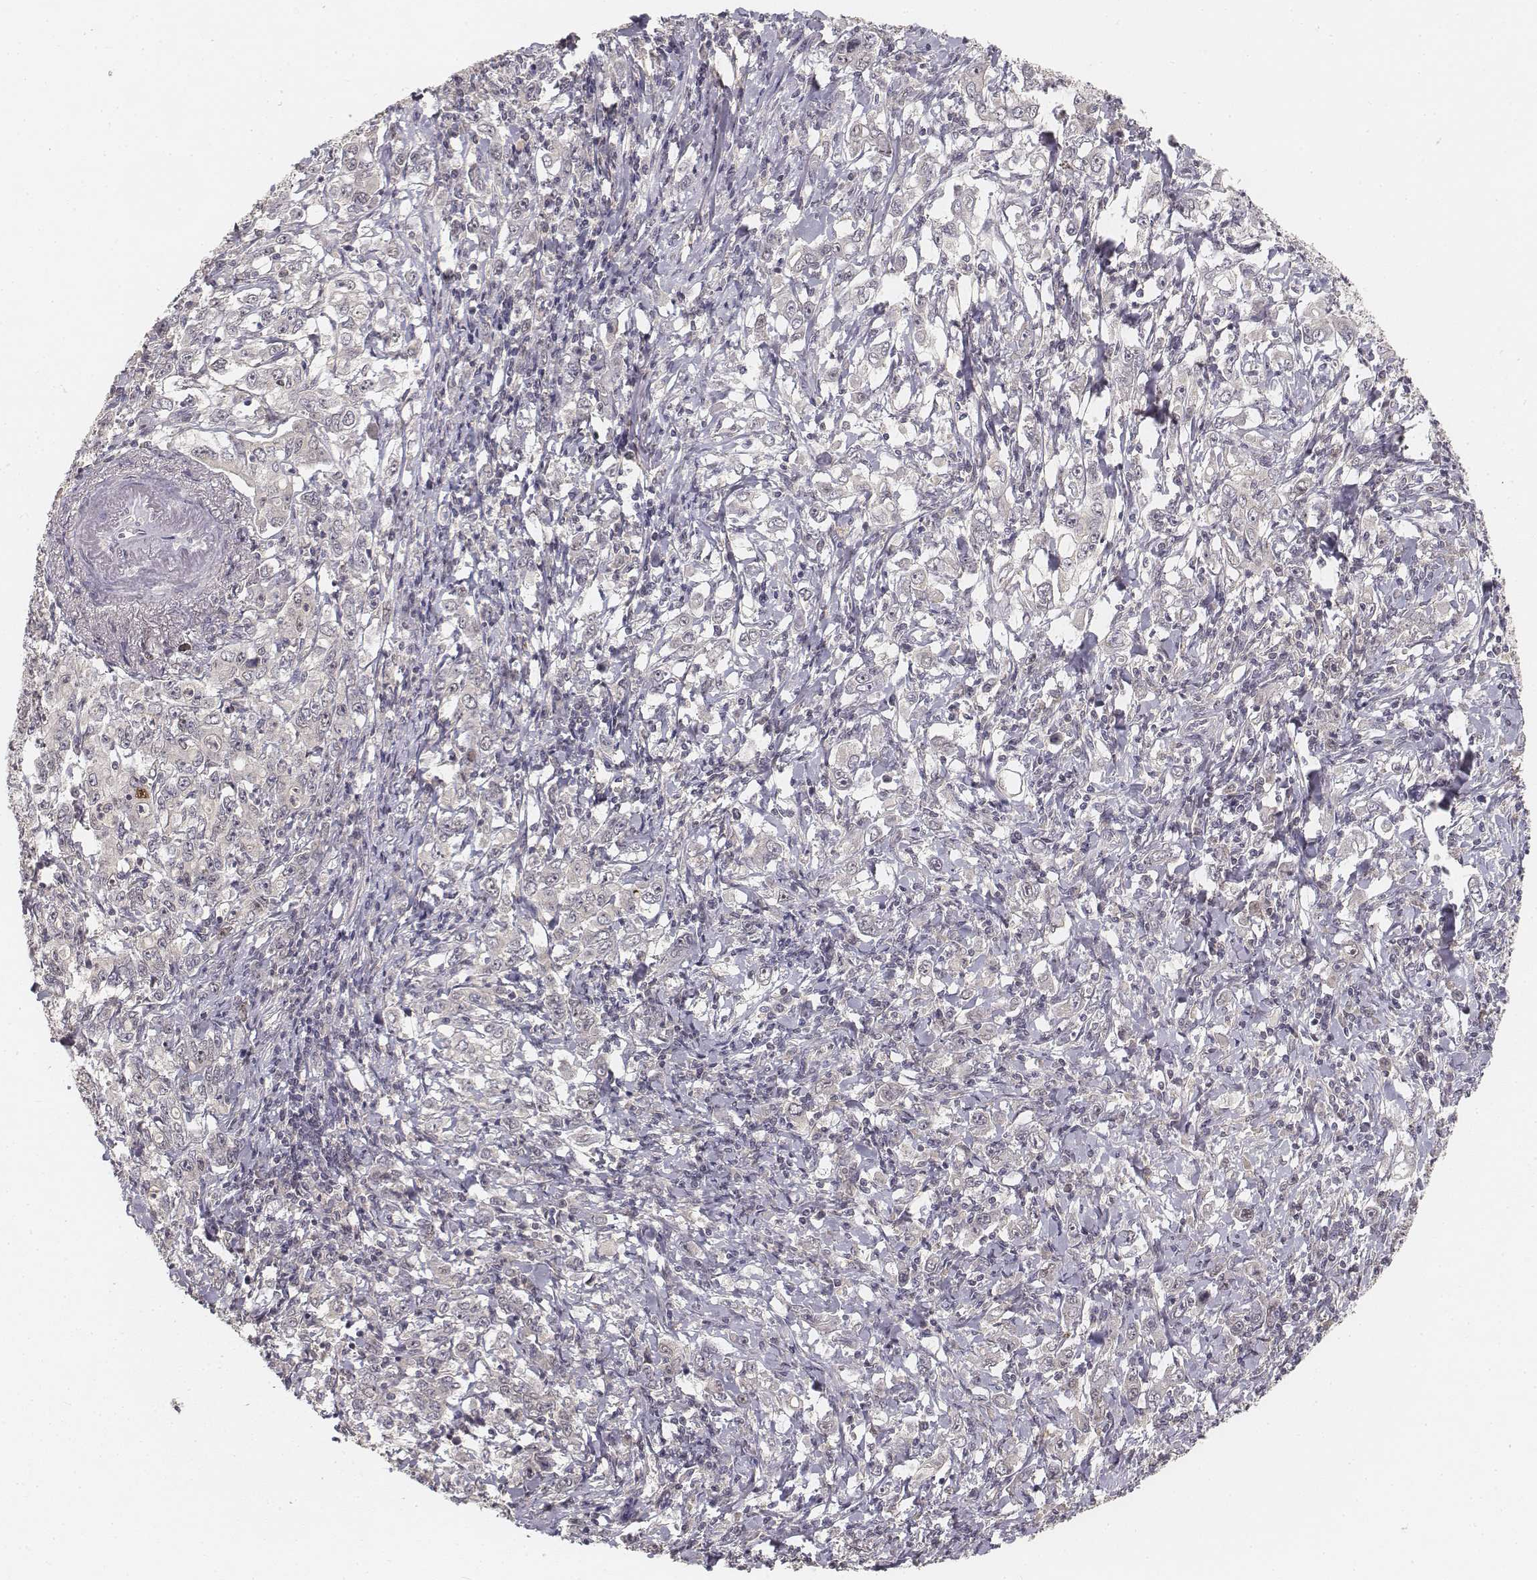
{"staining": {"intensity": "negative", "quantity": "none", "location": "none"}, "tissue": "stomach cancer", "cell_type": "Tumor cells", "image_type": "cancer", "snomed": [{"axis": "morphology", "description": "Adenocarcinoma, NOS"}, {"axis": "topography", "description": "Stomach, lower"}], "caption": "A high-resolution micrograph shows immunohistochemistry (IHC) staining of stomach cancer, which reveals no significant staining in tumor cells.", "gene": "FANCD2", "patient": {"sex": "female", "age": 72}}